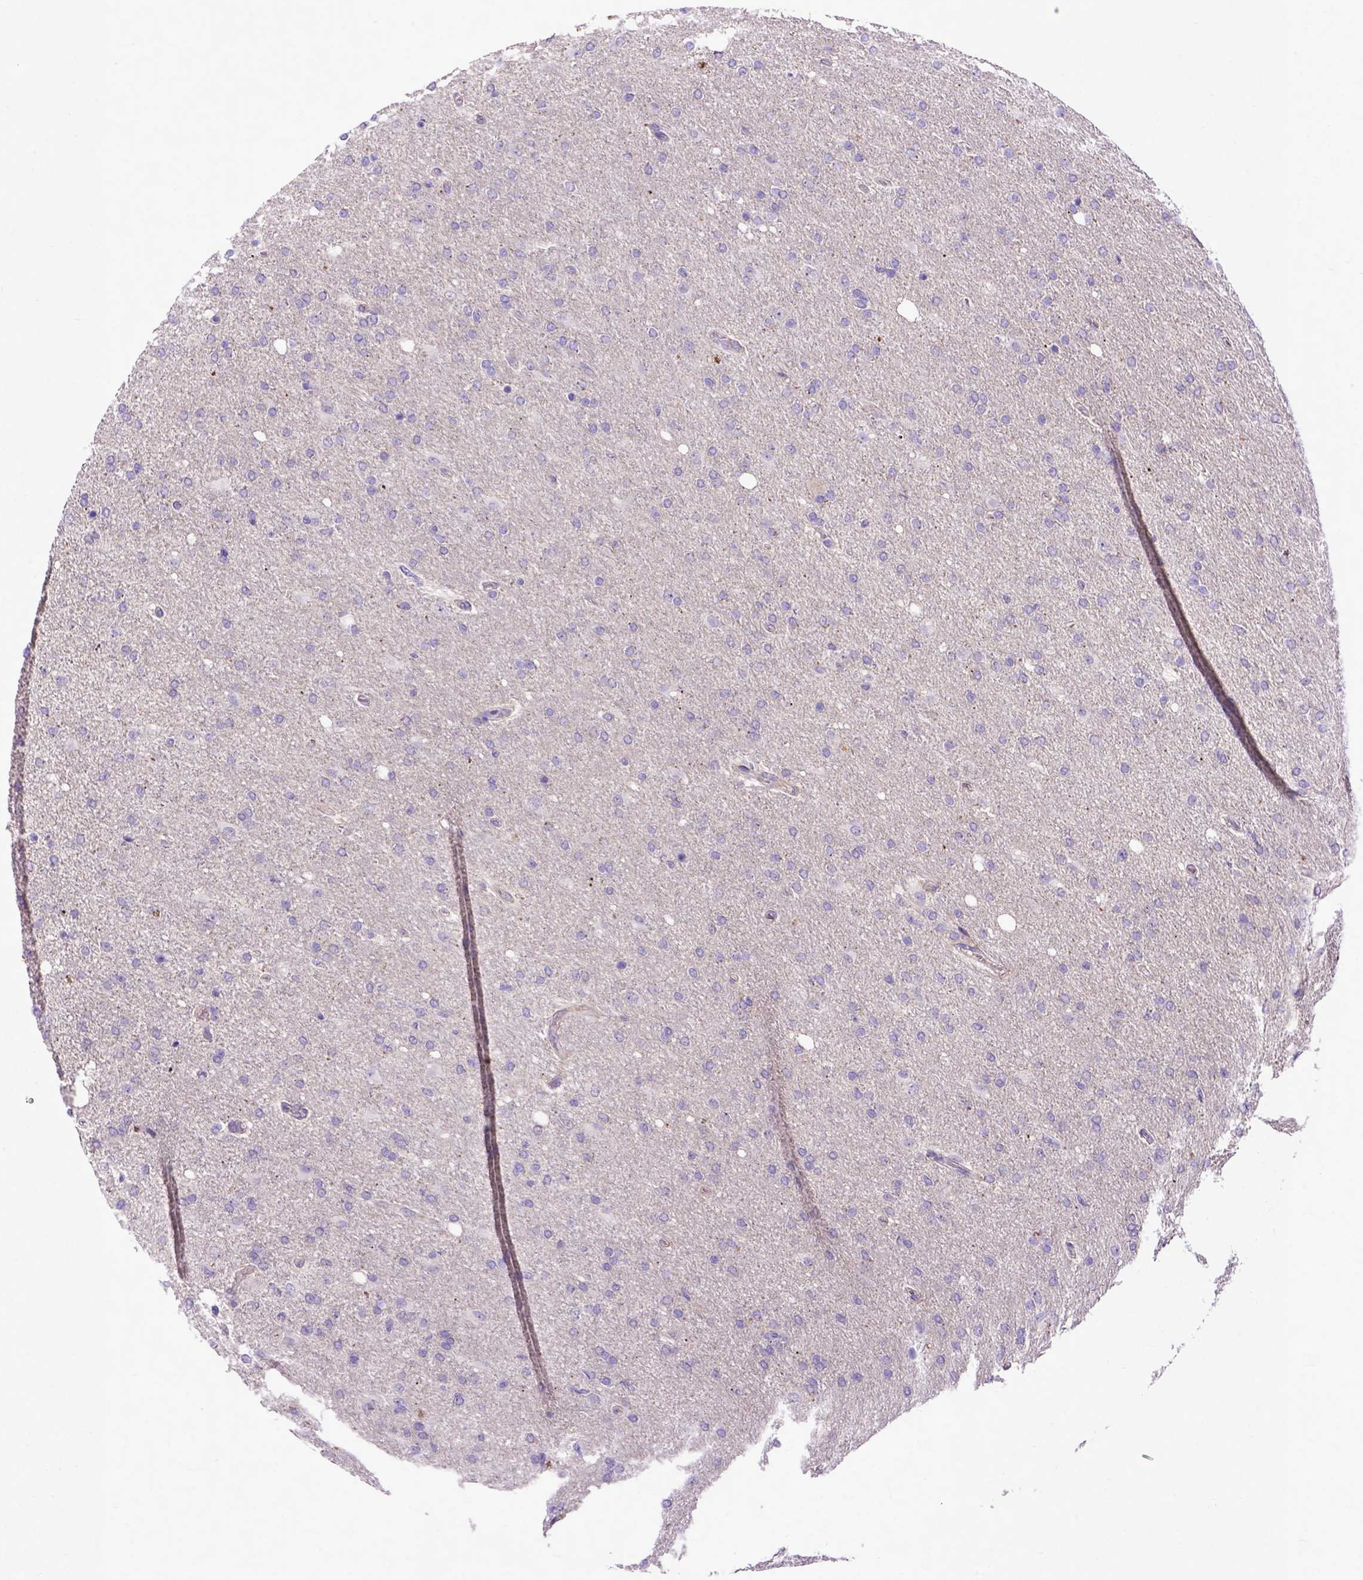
{"staining": {"intensity": "negative", "quantity": "none", "location": "none"}, "tissue": "glioma", "cell_type": "Tumor cells", "image_type": "cancer", "snomed": [{"axis": "morphology", "description": "Glioma, malignant, High grade"}, {"axis": "topography", "description": "Cerebral cortex"}], "caption": "Immunohistochemical staining of malignant glioma (high-grade) exhibits no significant expression in tumor cells.", "gene": "ADAM12", "patient": {"sex": "male", "age": 70}}